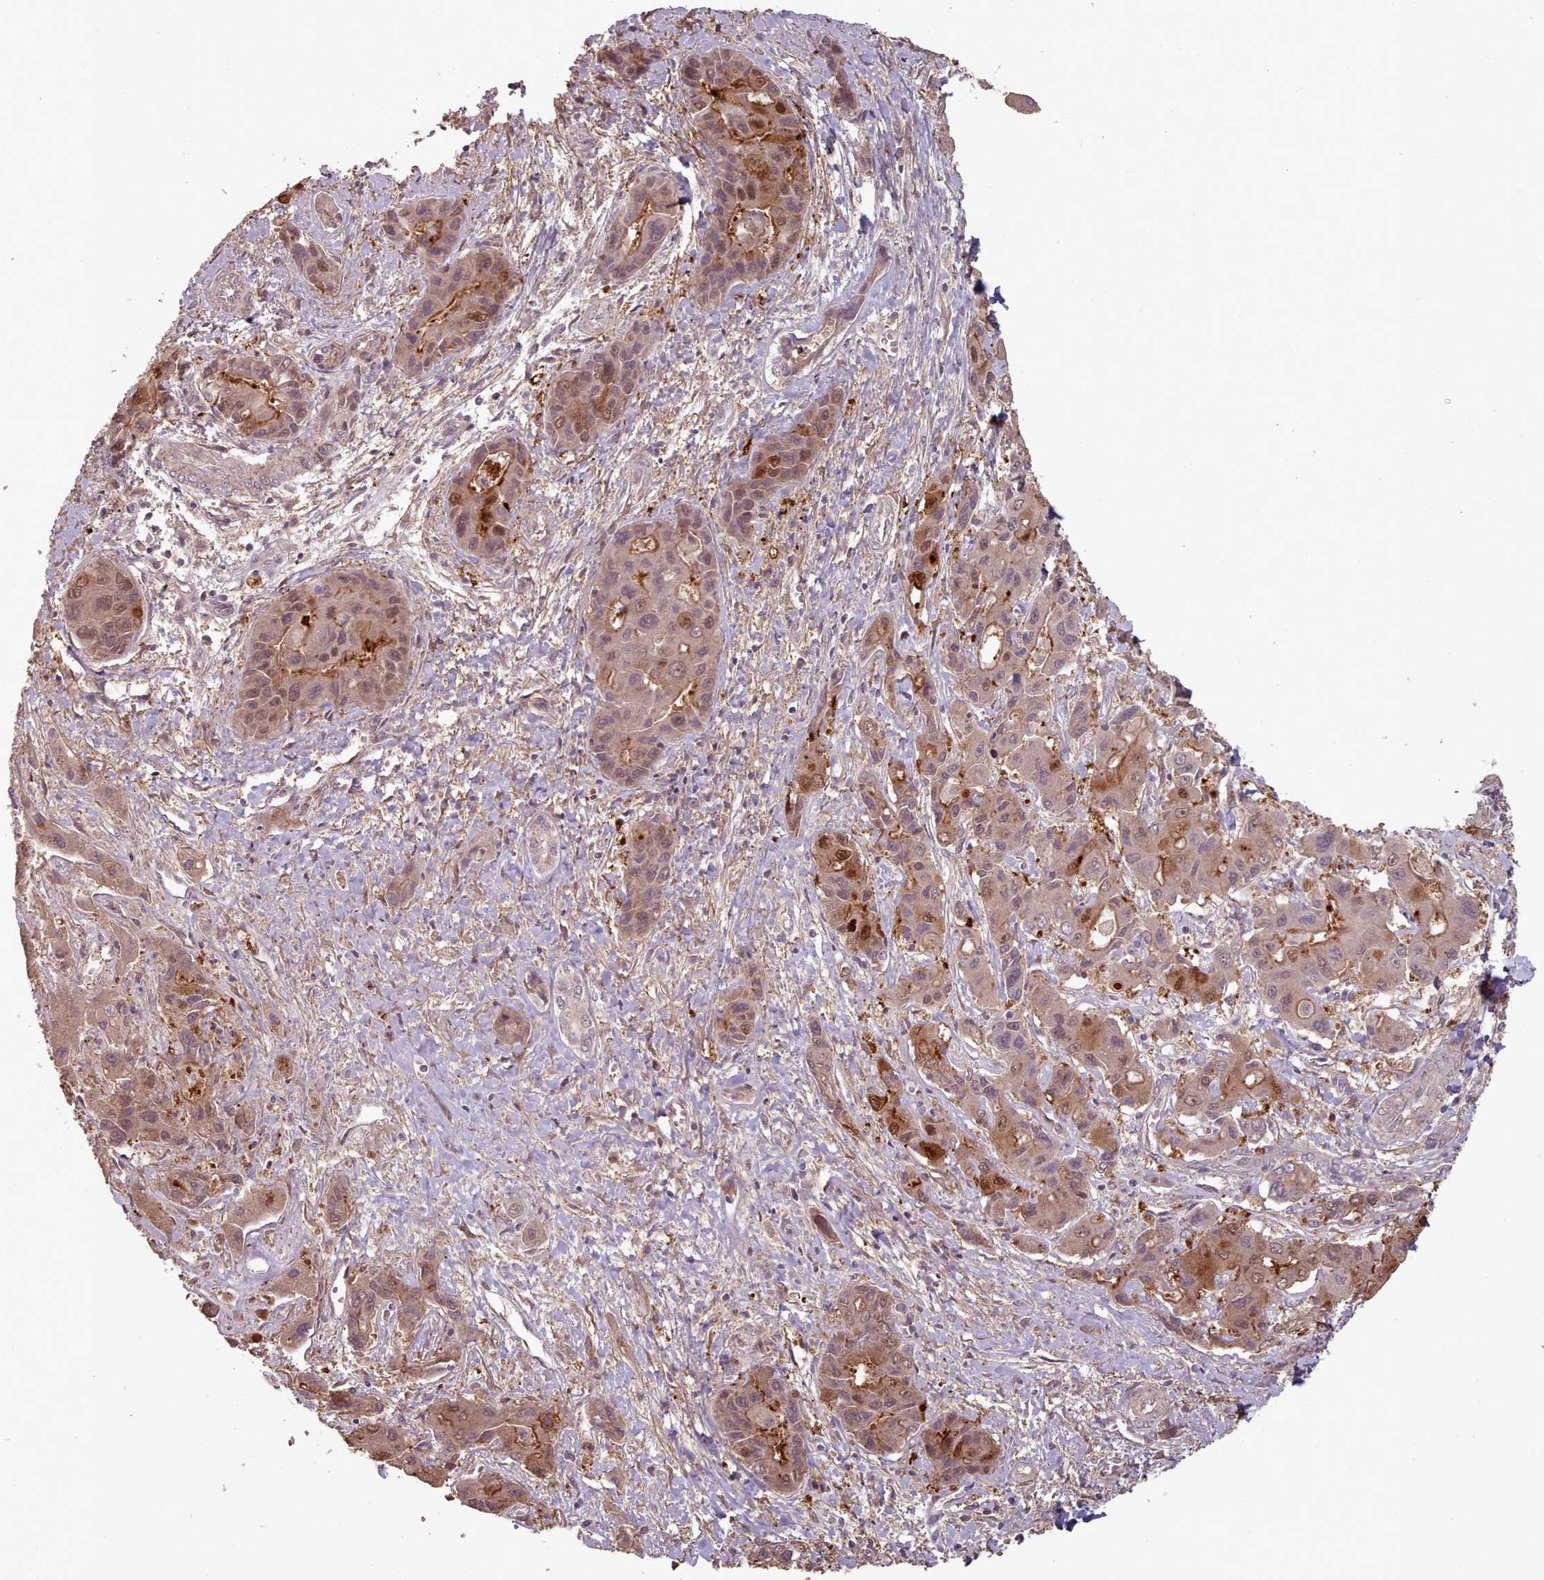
{"staining": {"intensity": "moderate", "quantity": ">75%", "location": "cytoplasmic/membranous,nuclear"}, "tissue": "liver cancer", "cell_type": "Tumor cells", "image_type": "cancer", "snomed": [{"axis": "morphology", "description": "Cholangiocarcinoma"}, {"axis": "topography", "description": "Liver"}], "caption": "A brown stain shows moderate cytoplasmic/membranous and nuclear expression of a protein in liver cholangiocarcinoma tumor cells.", "gene": "ERCC6L", "patient": {"sex": "male", "age": 67}}